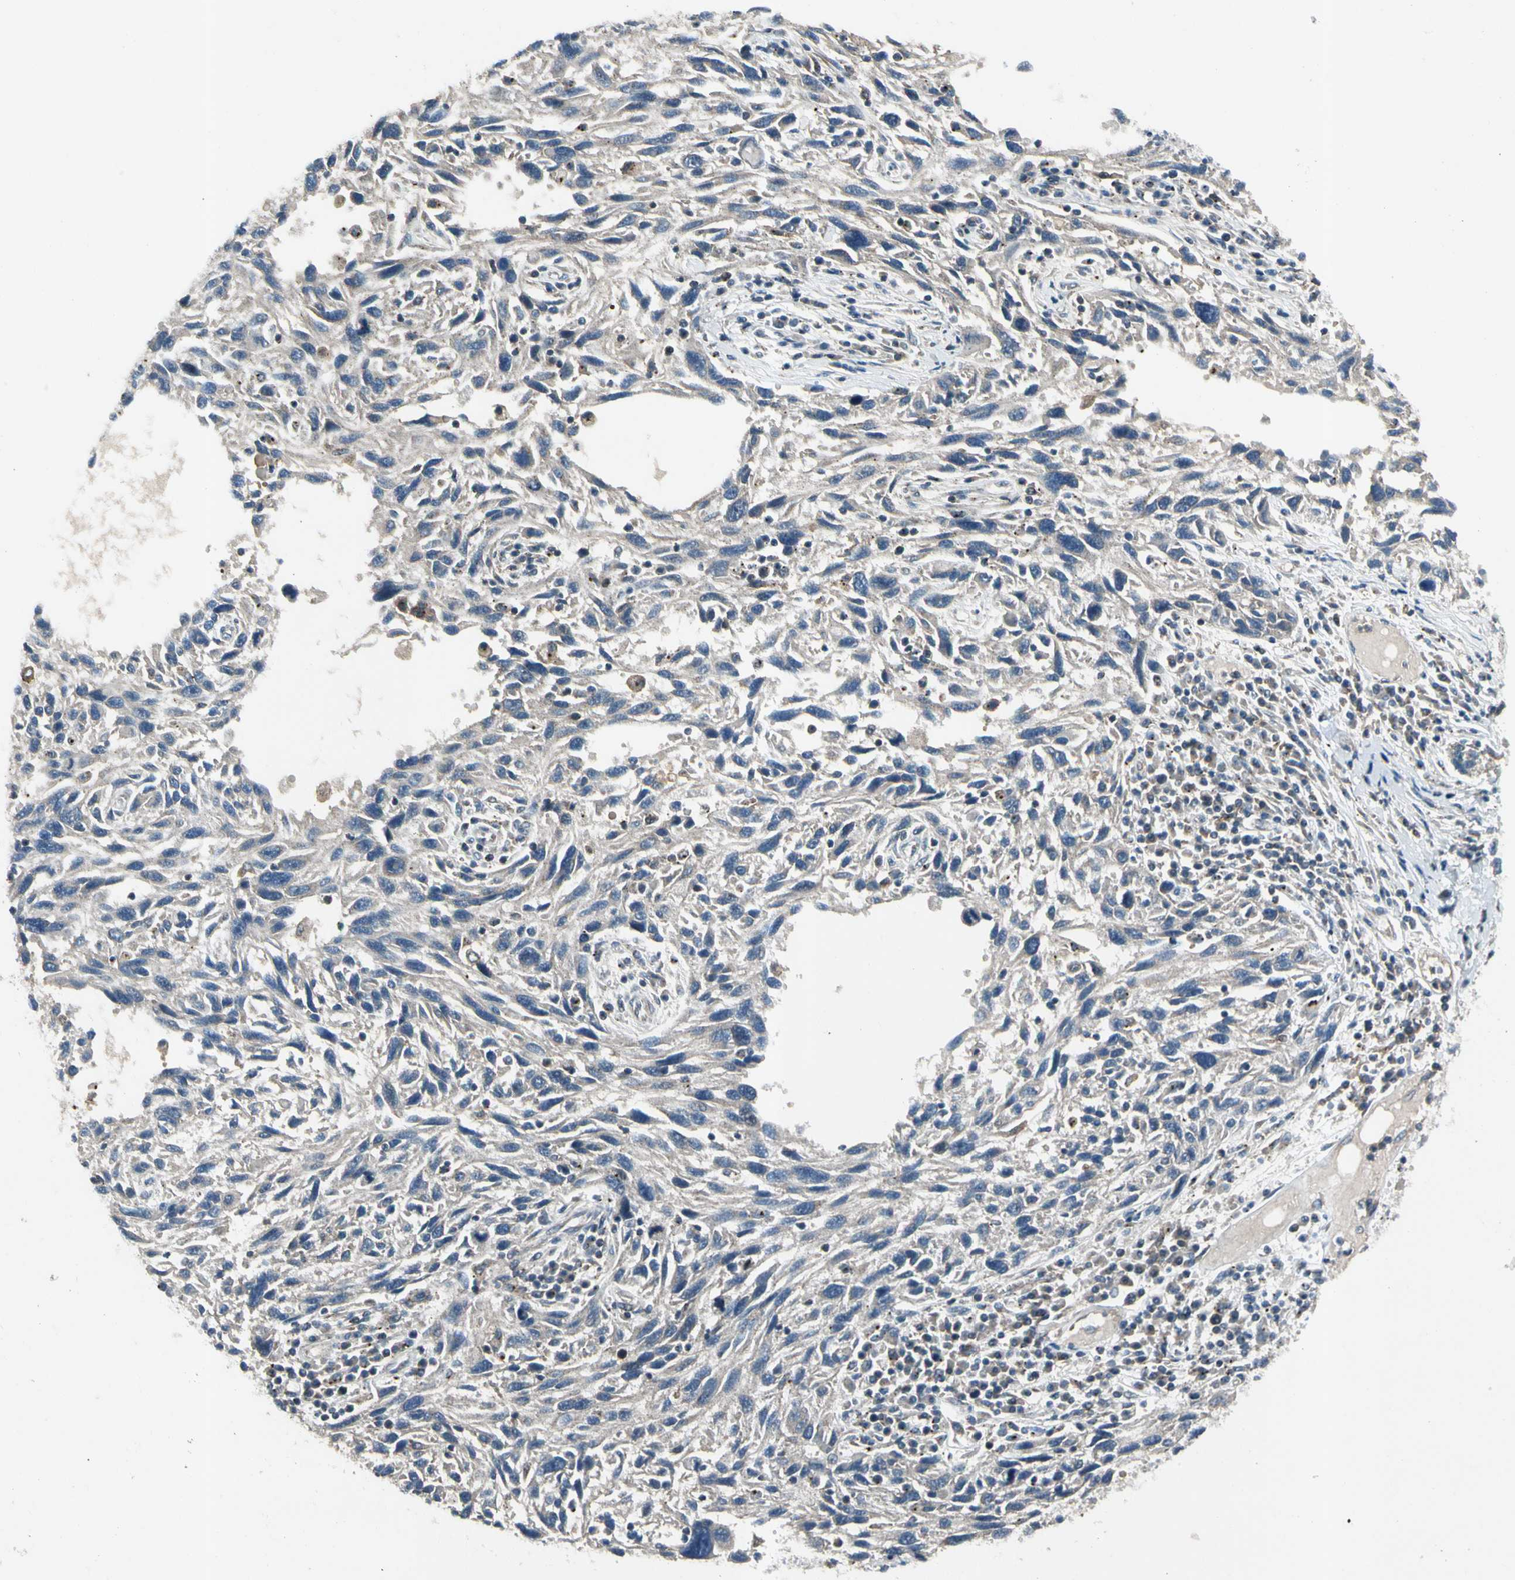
{"staining": {"intensity": "weak", "quantity": "<25%", "location": "cytoplasmic/membranous"}, "tissue": "melanoma", "cell_type": "Tumor cells", "image_type": "cancer", "snomed": [{"axis": "morphology", "description": "Malignant melanoma, NOS"}, {"axis": "topography", "description": "Skin"}], "caption": "Protein analysis of malignant melanoma displays no significant positivity in tumor cells. (DAB (3,3'-diaminobenzidine) IHC, high magnification).", "gene": "NMI", "patient": {"sex": "male", "age": 53}}